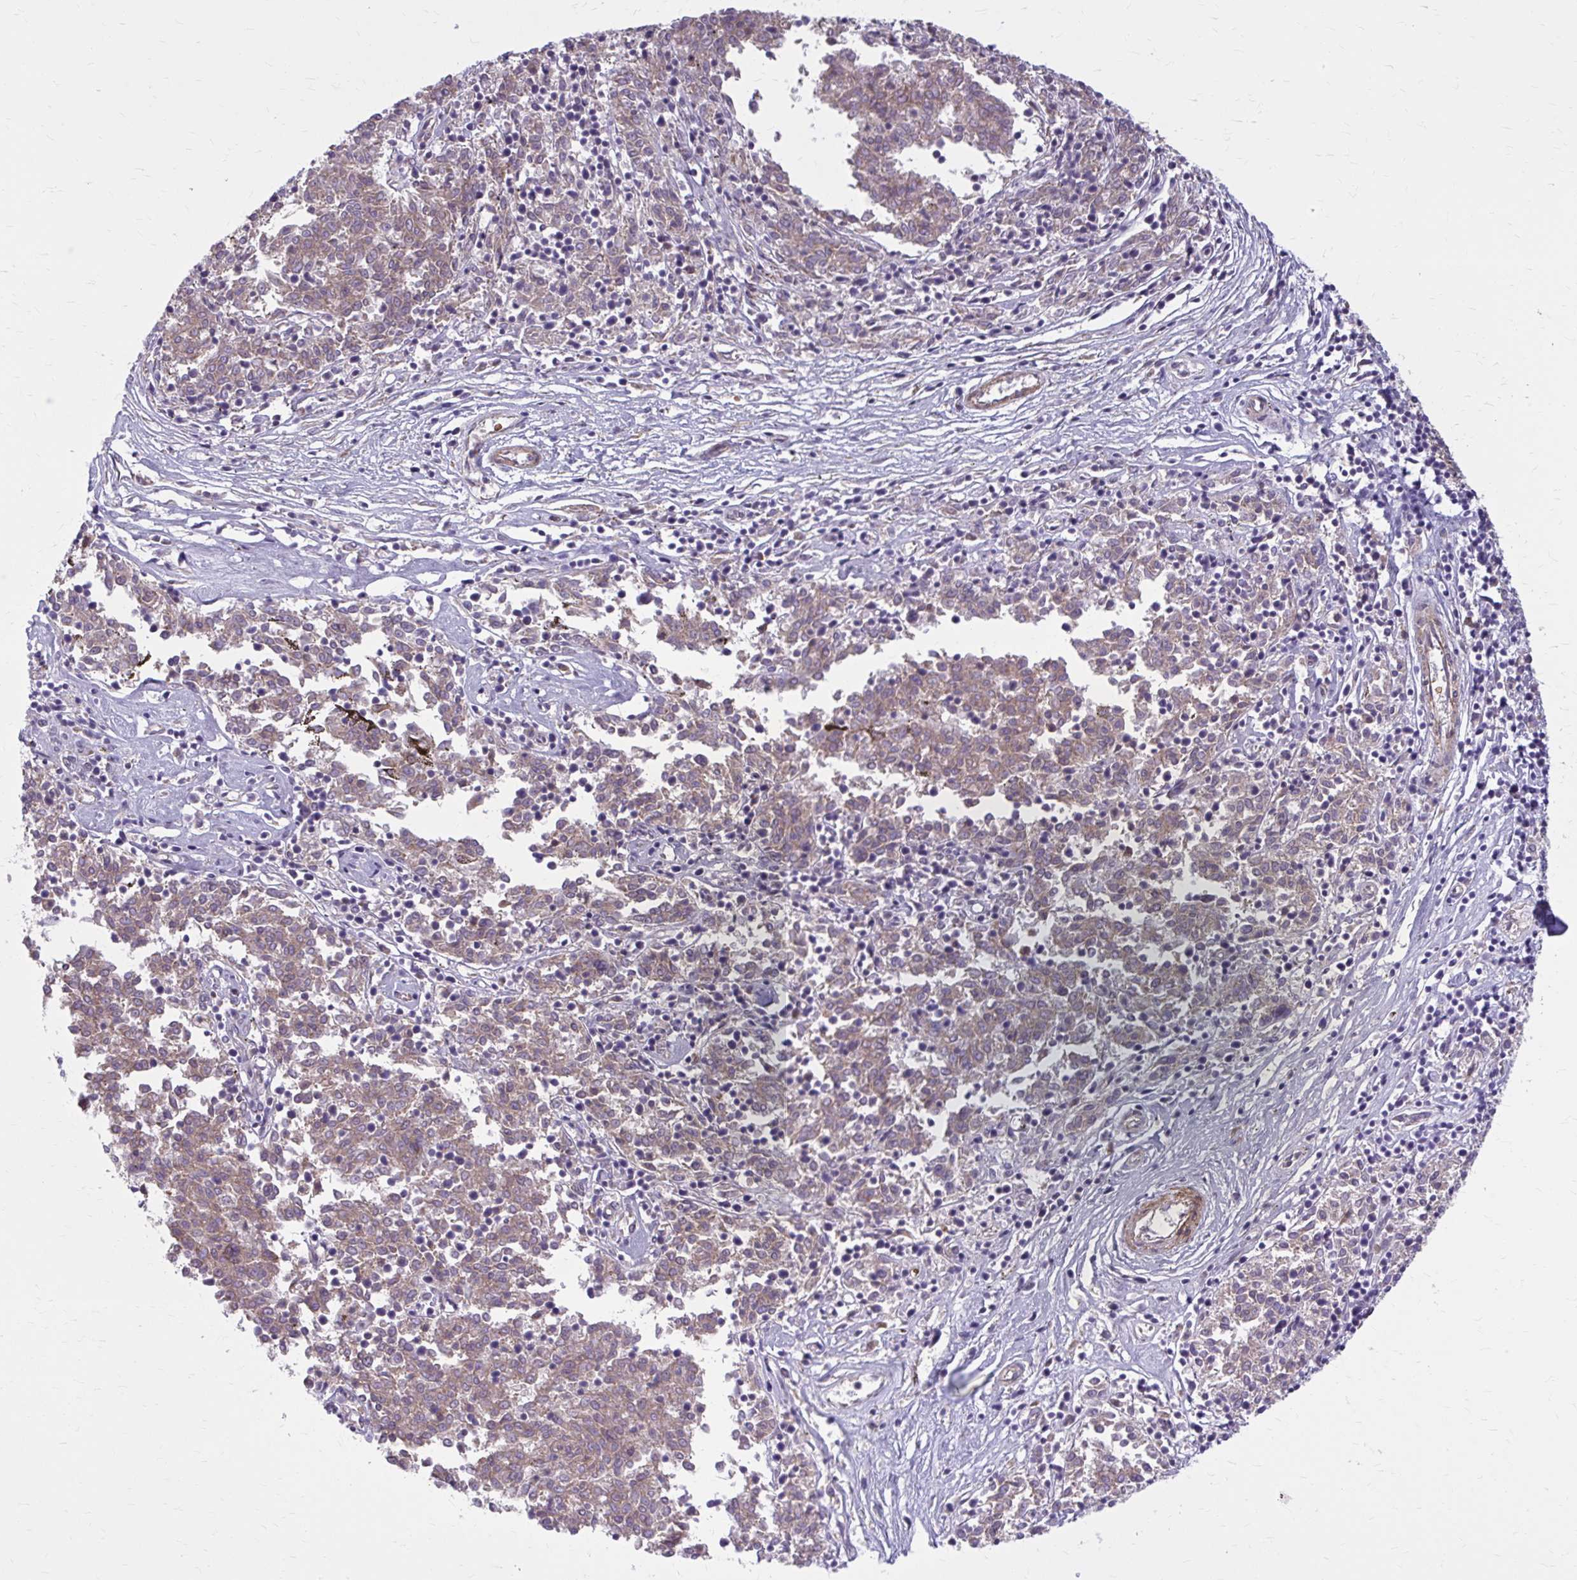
{"staining": {"intensity": "weak", "quantity": ">75%", "location": "cytoplasmic/membranous"}, "tissue": "melanoma", "cell_type": "Tumor cells", "image_type": "cancer", "snomed": [{"axis": "morphology", "description": "Malignant melanoma, NOS"}, {"axis": "topography", "description": "Skin"}], "caption": "DAB immunohistochemical staining of malignant melanoma exhibits weak cytoplasmic/membranous protein staining in about >75% of tumor cells.", "gene": "SNF8", "patient": {"sex": "female", "age": 72}}